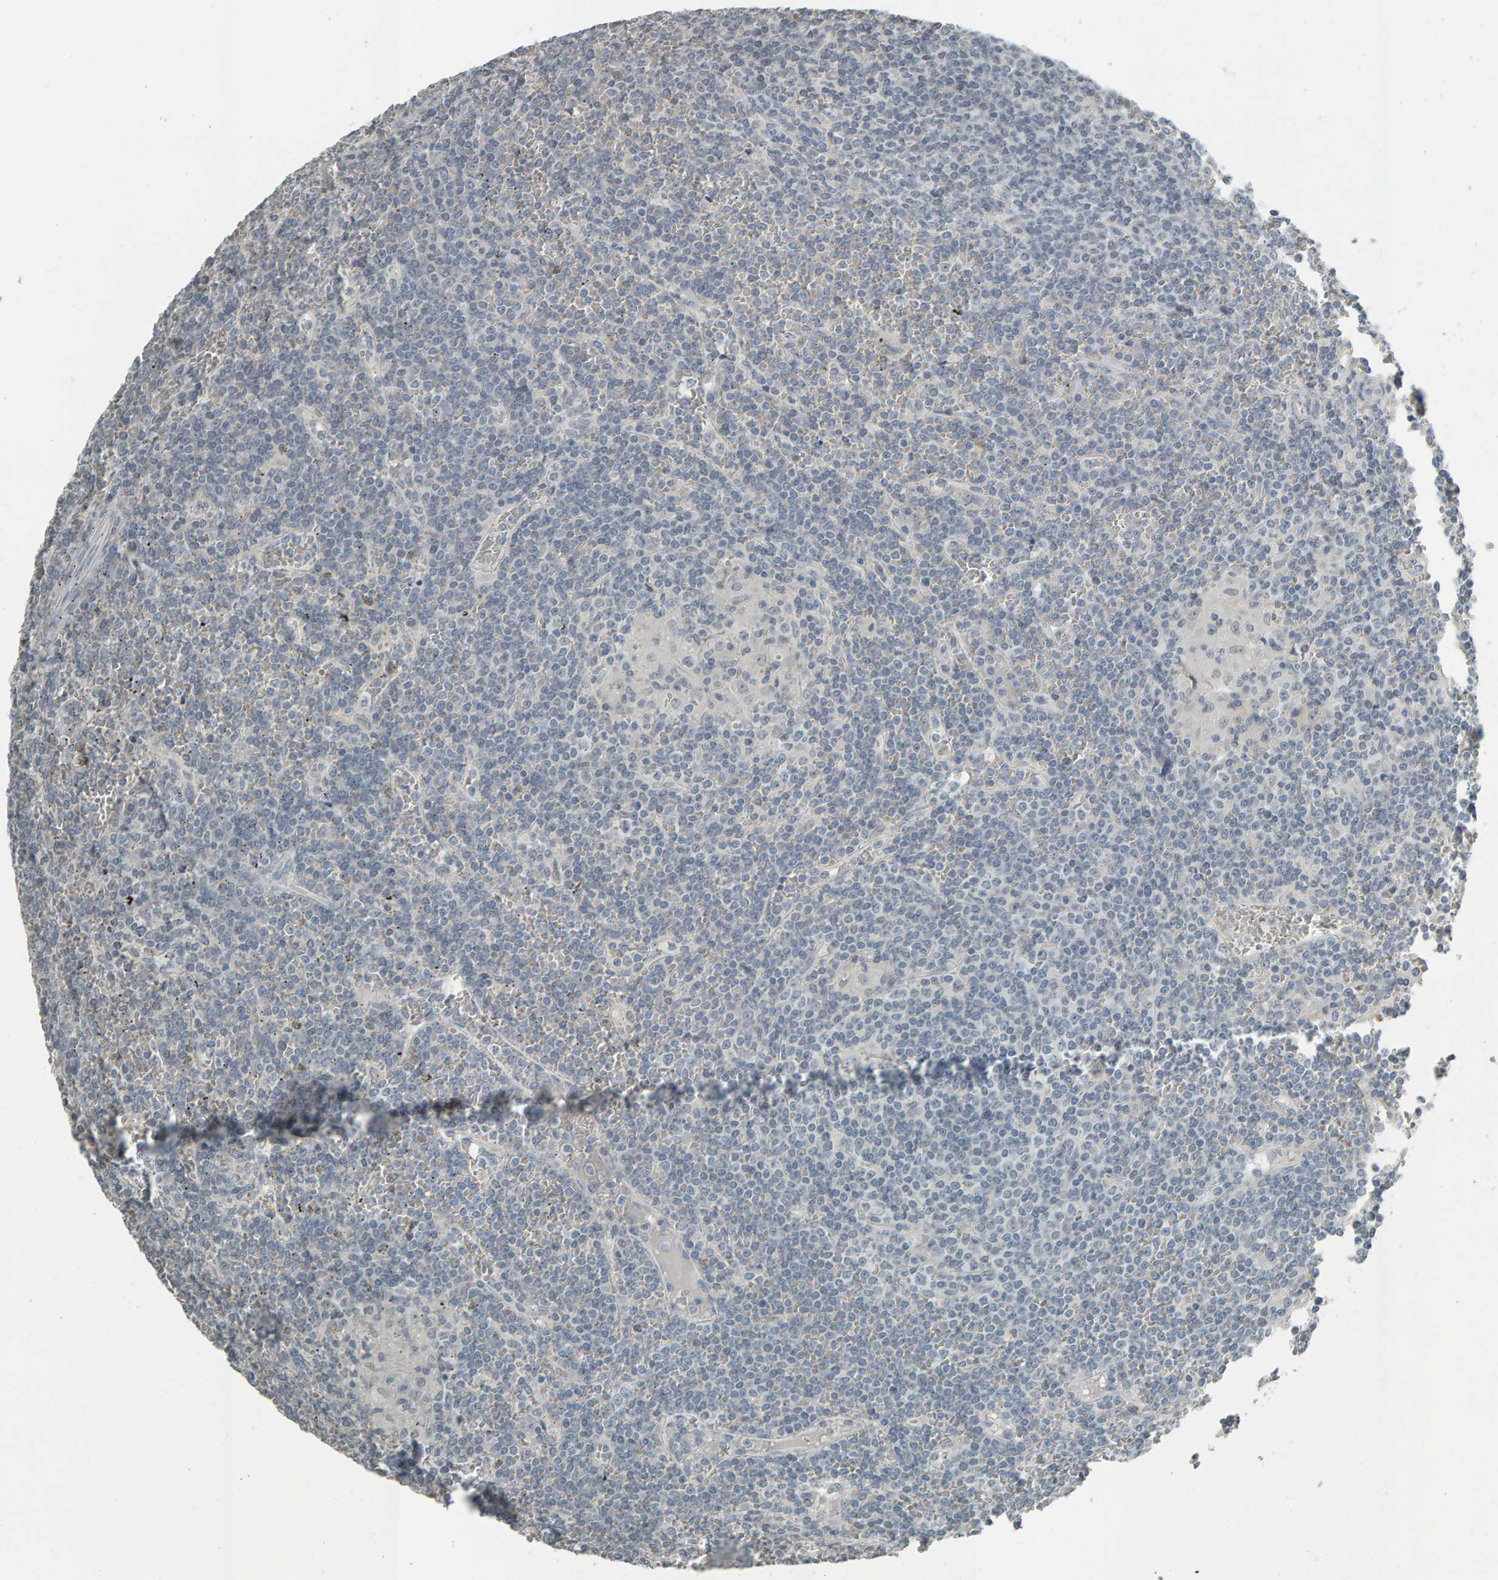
{"staining": {"intensity": "negative", "quantity": "none", "location": "none"}, "tissue": "lymphoma", "cell_type": "Tumor cells", "image_type": "cancer", "snomed": [{"axis": "morphology", "description": "Malignant lymphoma, non-Hodgkin's type, Low grade"}, {"axis": "topography", "description": "Spleen"}], "caption": "Immunohistochemistry (IHC) micrograph of neoplastic tissue: human low-grade malignant lymphoma, non-Hodgkin's type stained with DAB (3,3'-diaminobenzidine) shows no significant protein expression in tumor cells. (Stains: DAB (3,3'-diaminobenzidine) immunohistochemistry with hematoxylin counter stain, Microscopy: brightfield microscopy at high magnification).", "gene": "PYY", "patient": {"sex": "female", "age": 19}}